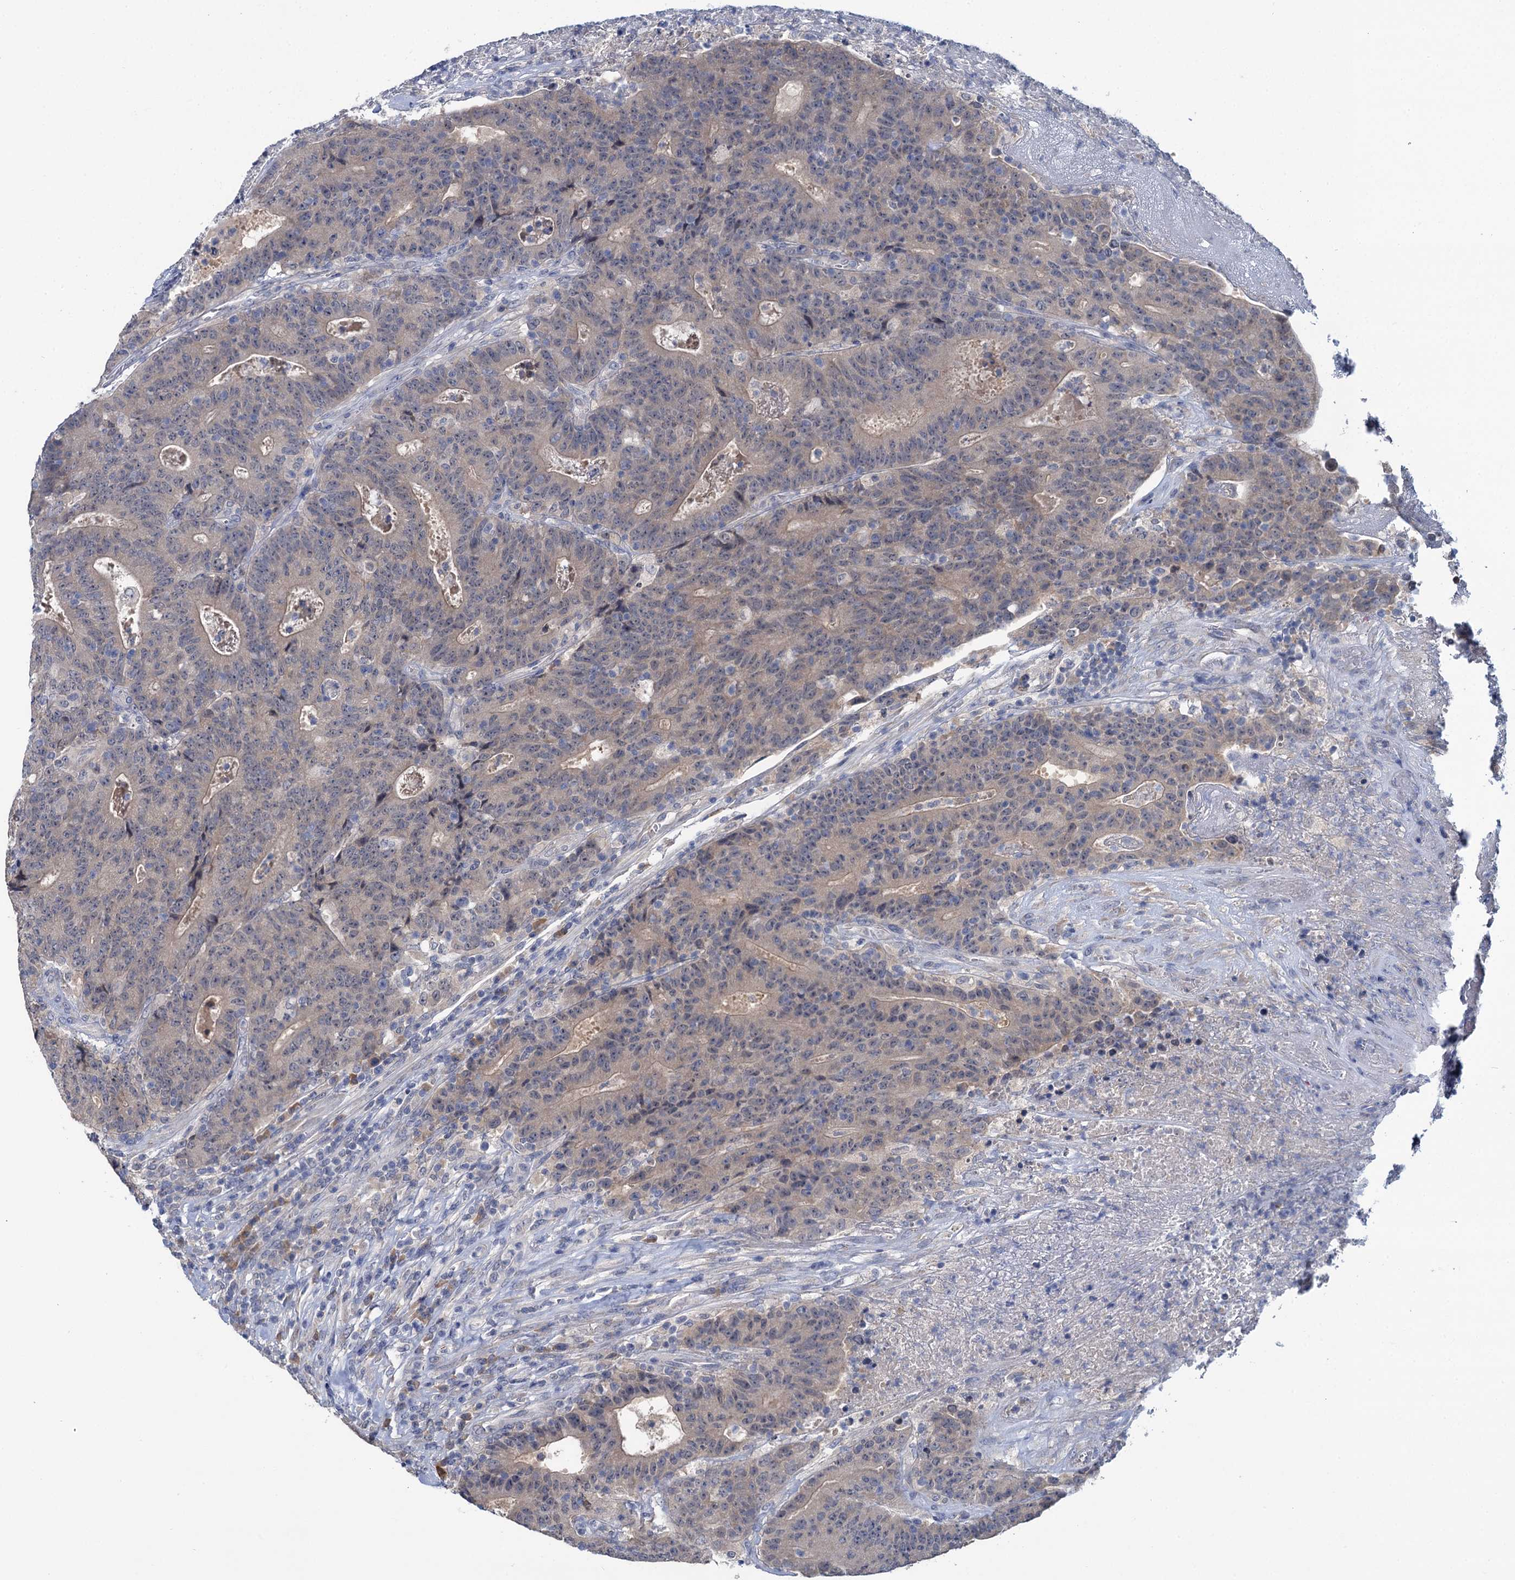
{"staining": {"intensity": "negative", "quantity": "none", "location": "none"}, "tissue": "colorectal cancer", "cell_type": "Tumor cells", "image_type": "cancer", "snomed": [{"axis": "morphology", "description": "Adenocarcinoma, NOS"}, {"axis": "topography", "description": "Colon"}], "caption": "Tumor cells are negative for protein expression in human colorectal cancer (adenocarcinoma).", "gene": "ANKRD42", "patient": {"sex": "female", "age": 75}}